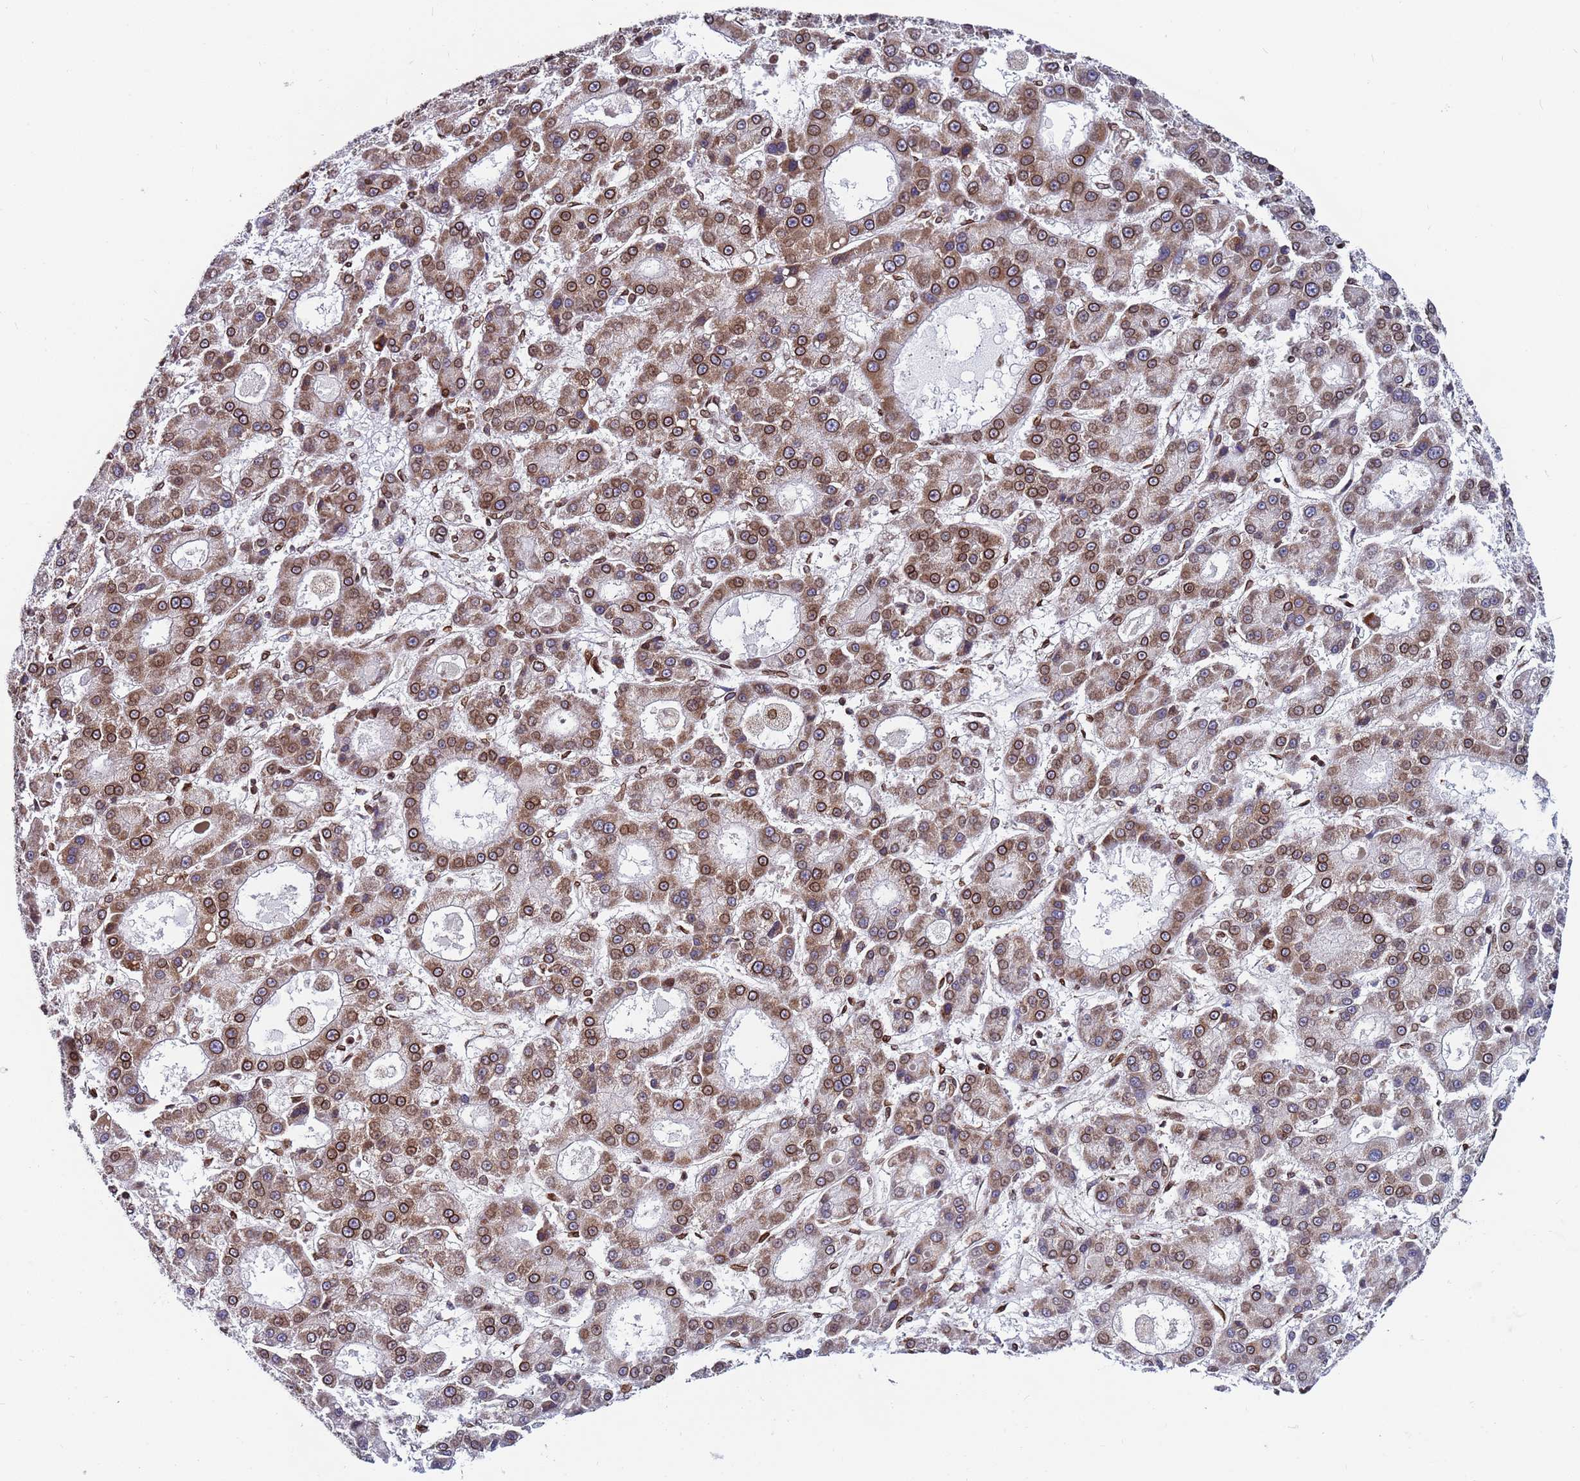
{"staining": {"intensity": "moderate", "quantity": ">75%", "location": "cytoplasmic/membranous,nuclear"}, "tissue": "liver cancer", "cell_type": "Tumor cells", "image_type": "cancer", "snomed": [{"axis": "morphology", "description": "Carcinoma, Hepatocellular, NOS"}, {"axis": "topography", "description": "Liver"}], "caption": "Immunohistochemical staining of hepatocellular carcinoma (liver) reveals medium levels of moderate cytoplasmic/membranous and nuclear protein positivity in about >75% of tumor cells.", "gene": "TOR1AIP1", "patient": {"sex": "male", "age": 70}}